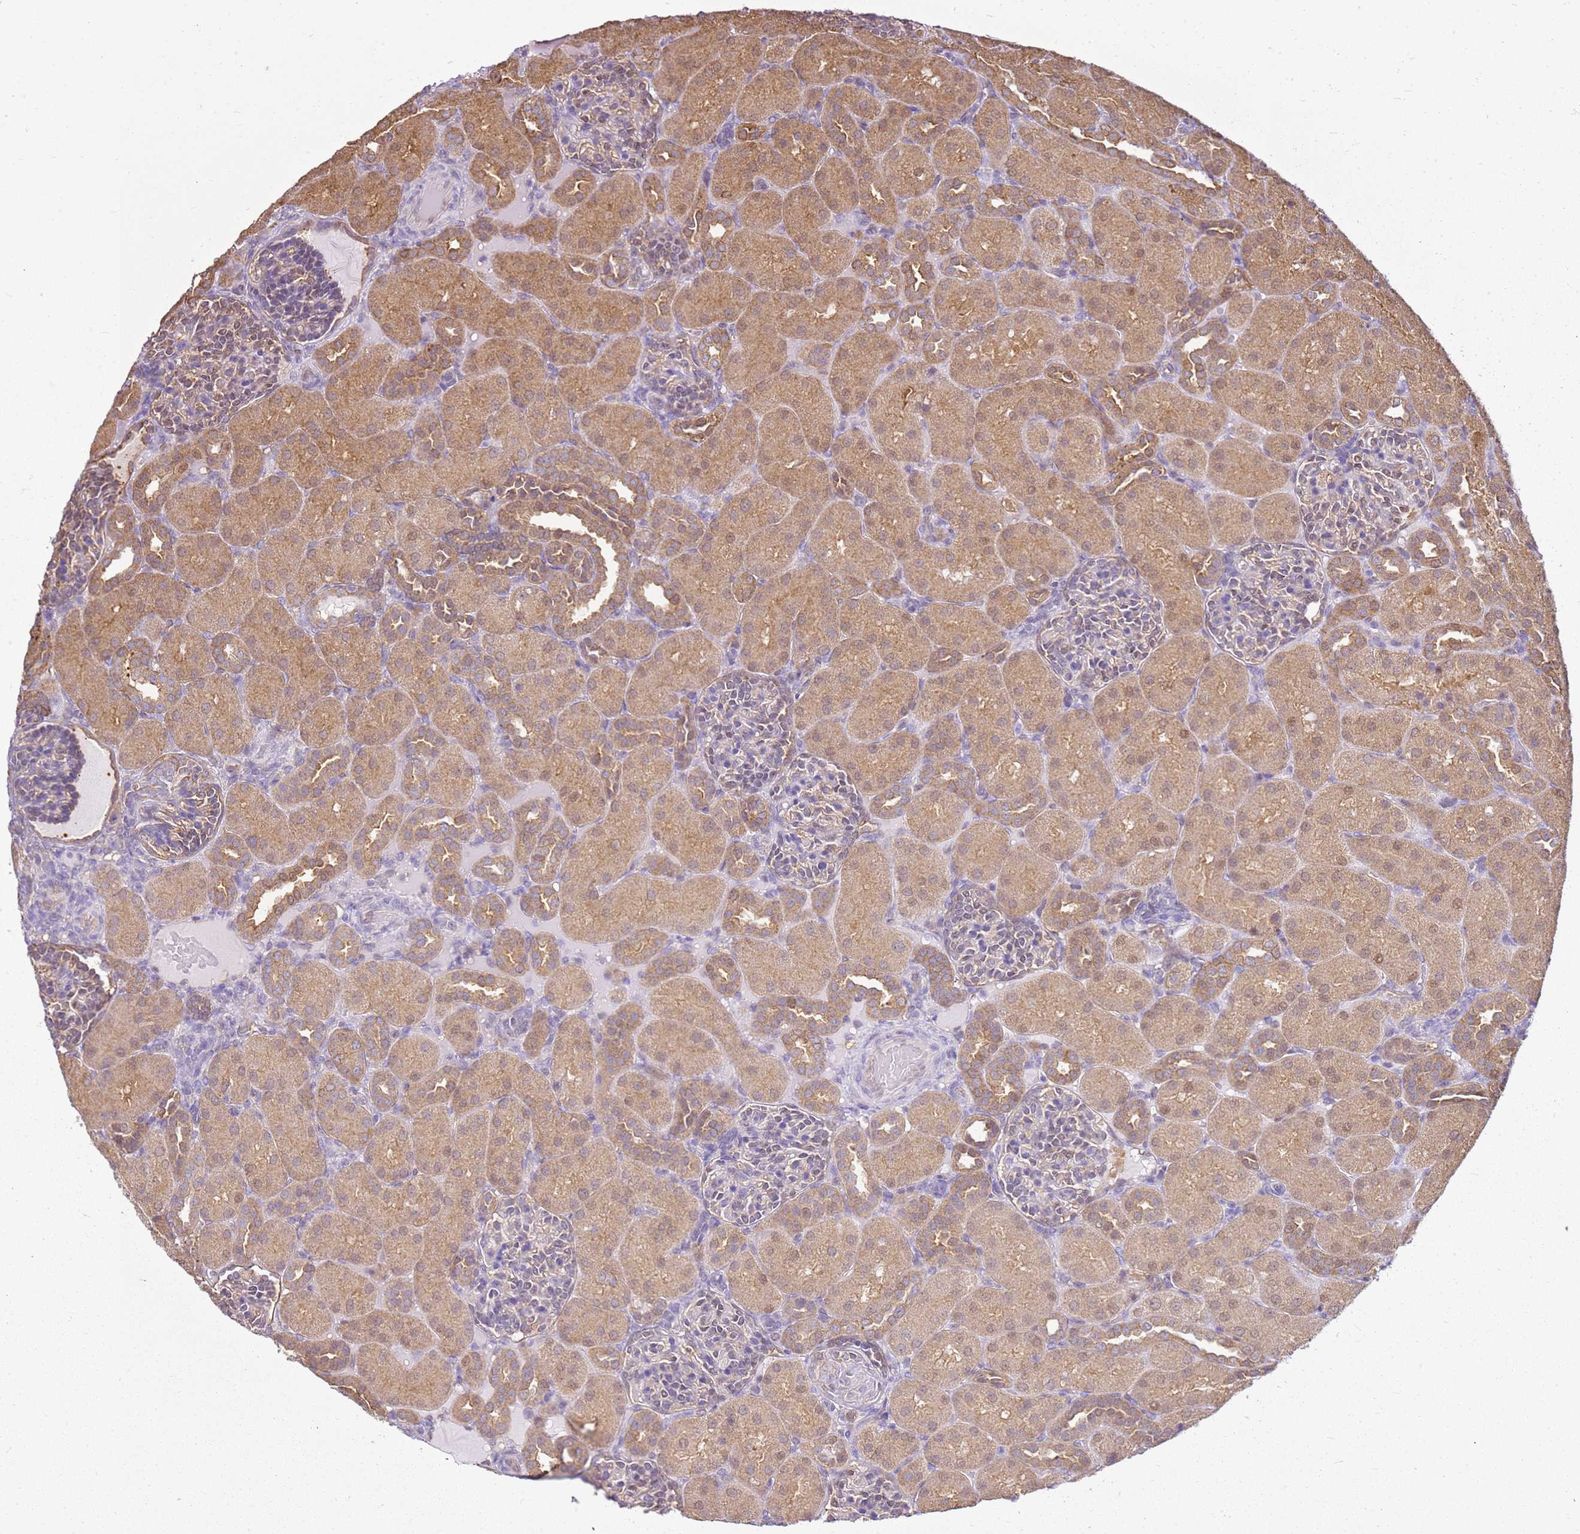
{"staining": {"intensity": "weak", "quantity": "<25%", "location": "cytoplasmic/membranous"}, "tissue": "kidney", "cell_type": "Cells in glomeruli", "image_type": "normal", "snomed": [{"axis": "morphology", "description": "Normal tissue, NOS"}, {"axis": "topography", "description": "Kidney"}], "caption": "This is an immunohistochemistry (IHC) image of benign kidney. There is no expression in cells in glomeruli.", "gene": "YWHAE", "patient": {"sex": "male", "age": 1}}